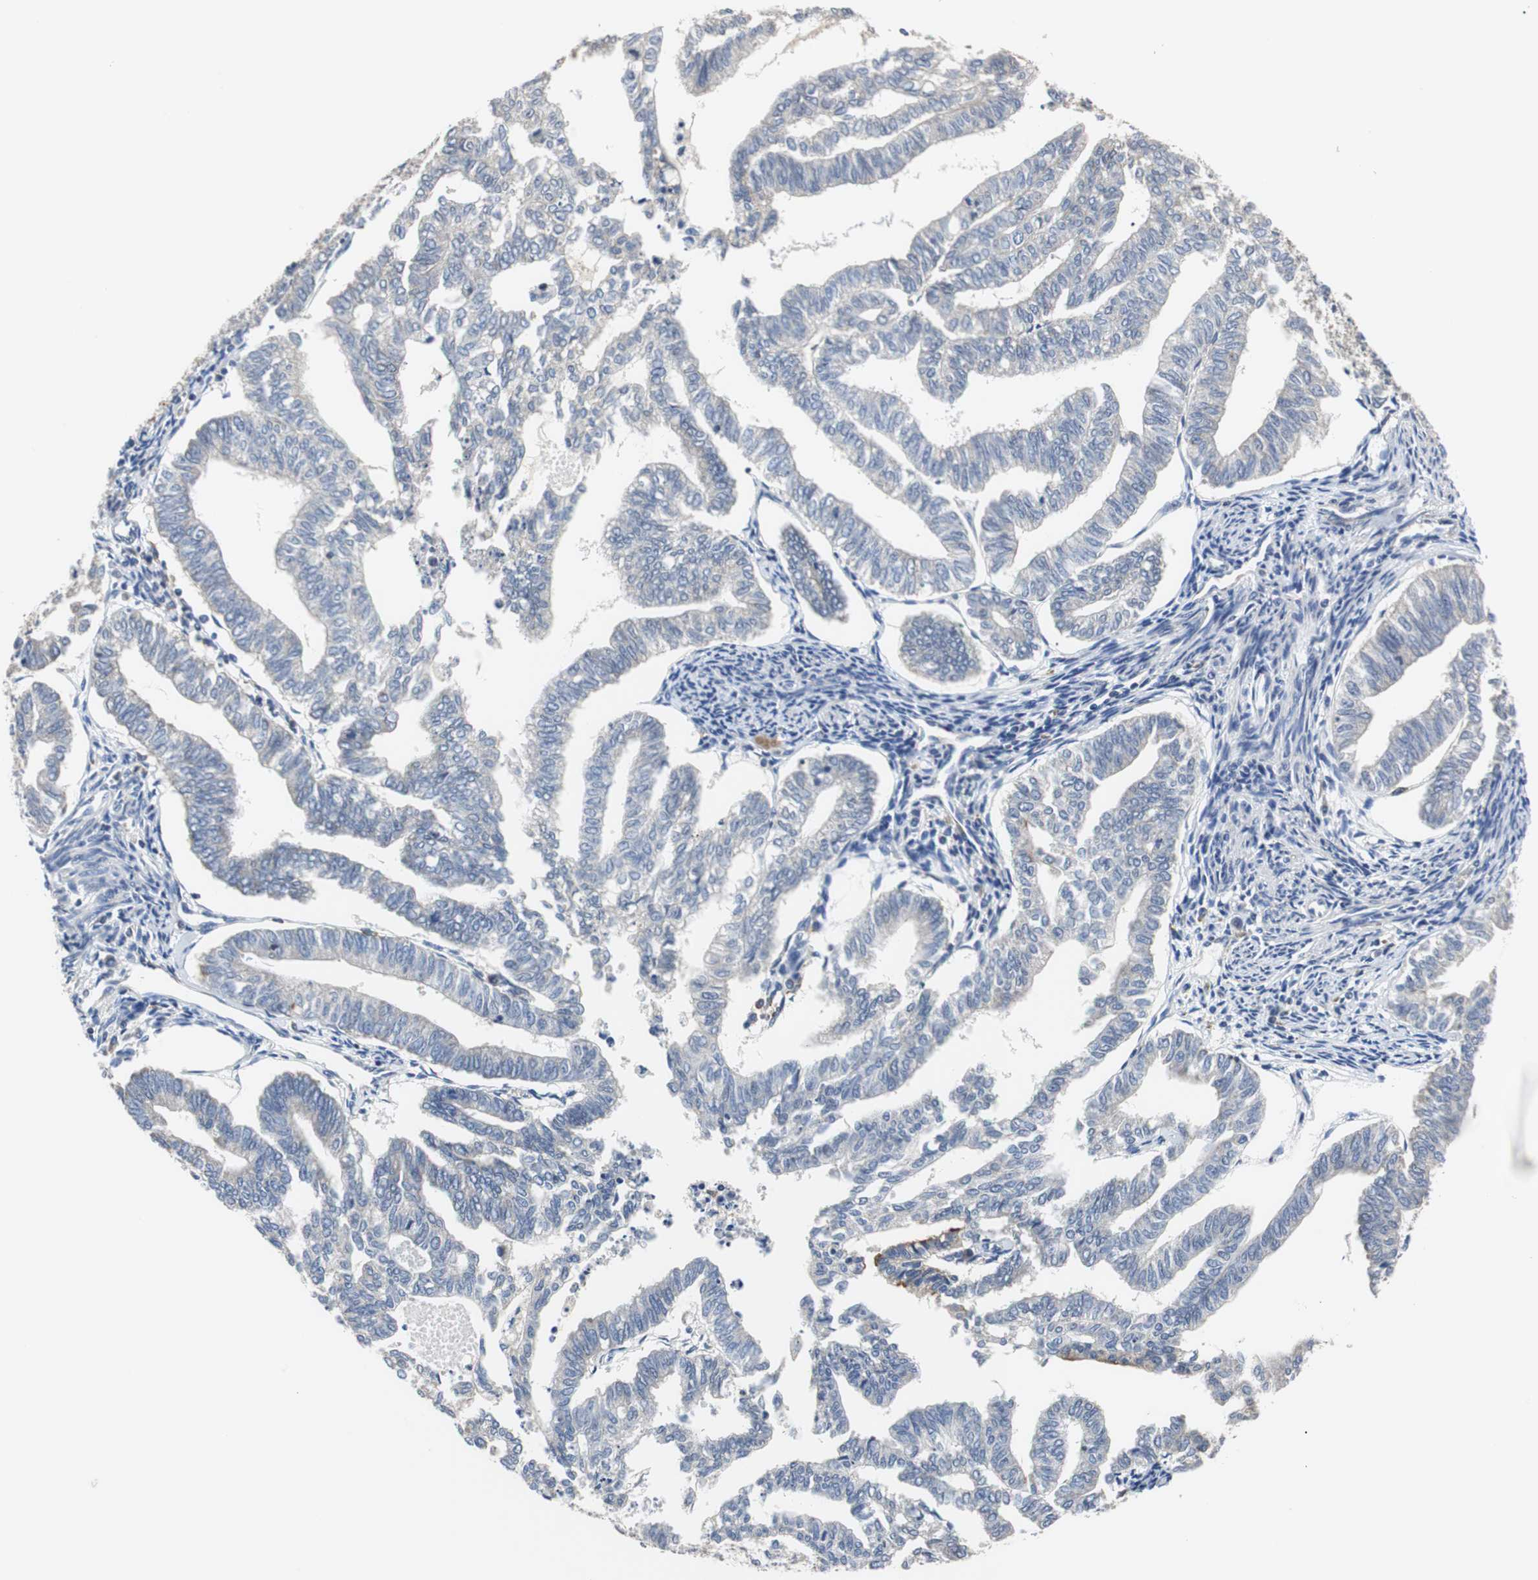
{"staining": {"intensity": "weak", "quantity": "25%-75%", "location": "cytoplasmic/membranous"}, "tissue": "endometrial cancer", "cell_type": "Tumor cells", "image_type": "cancer", "snomed": [{"axis": "morphology", "description": "Adenocarcinoma, NOS"}, {"axis": "topography", "description": "Endometrium"}], "caption": "Human adenocarcinoma (endometrial) stained with a brown dye displays weak cytoplasmic/membranous positive positivity in approximately 25%-75% of tumor cells.", "gene": "VAMP8", "patient": {"sex": "female", "age": 79}}